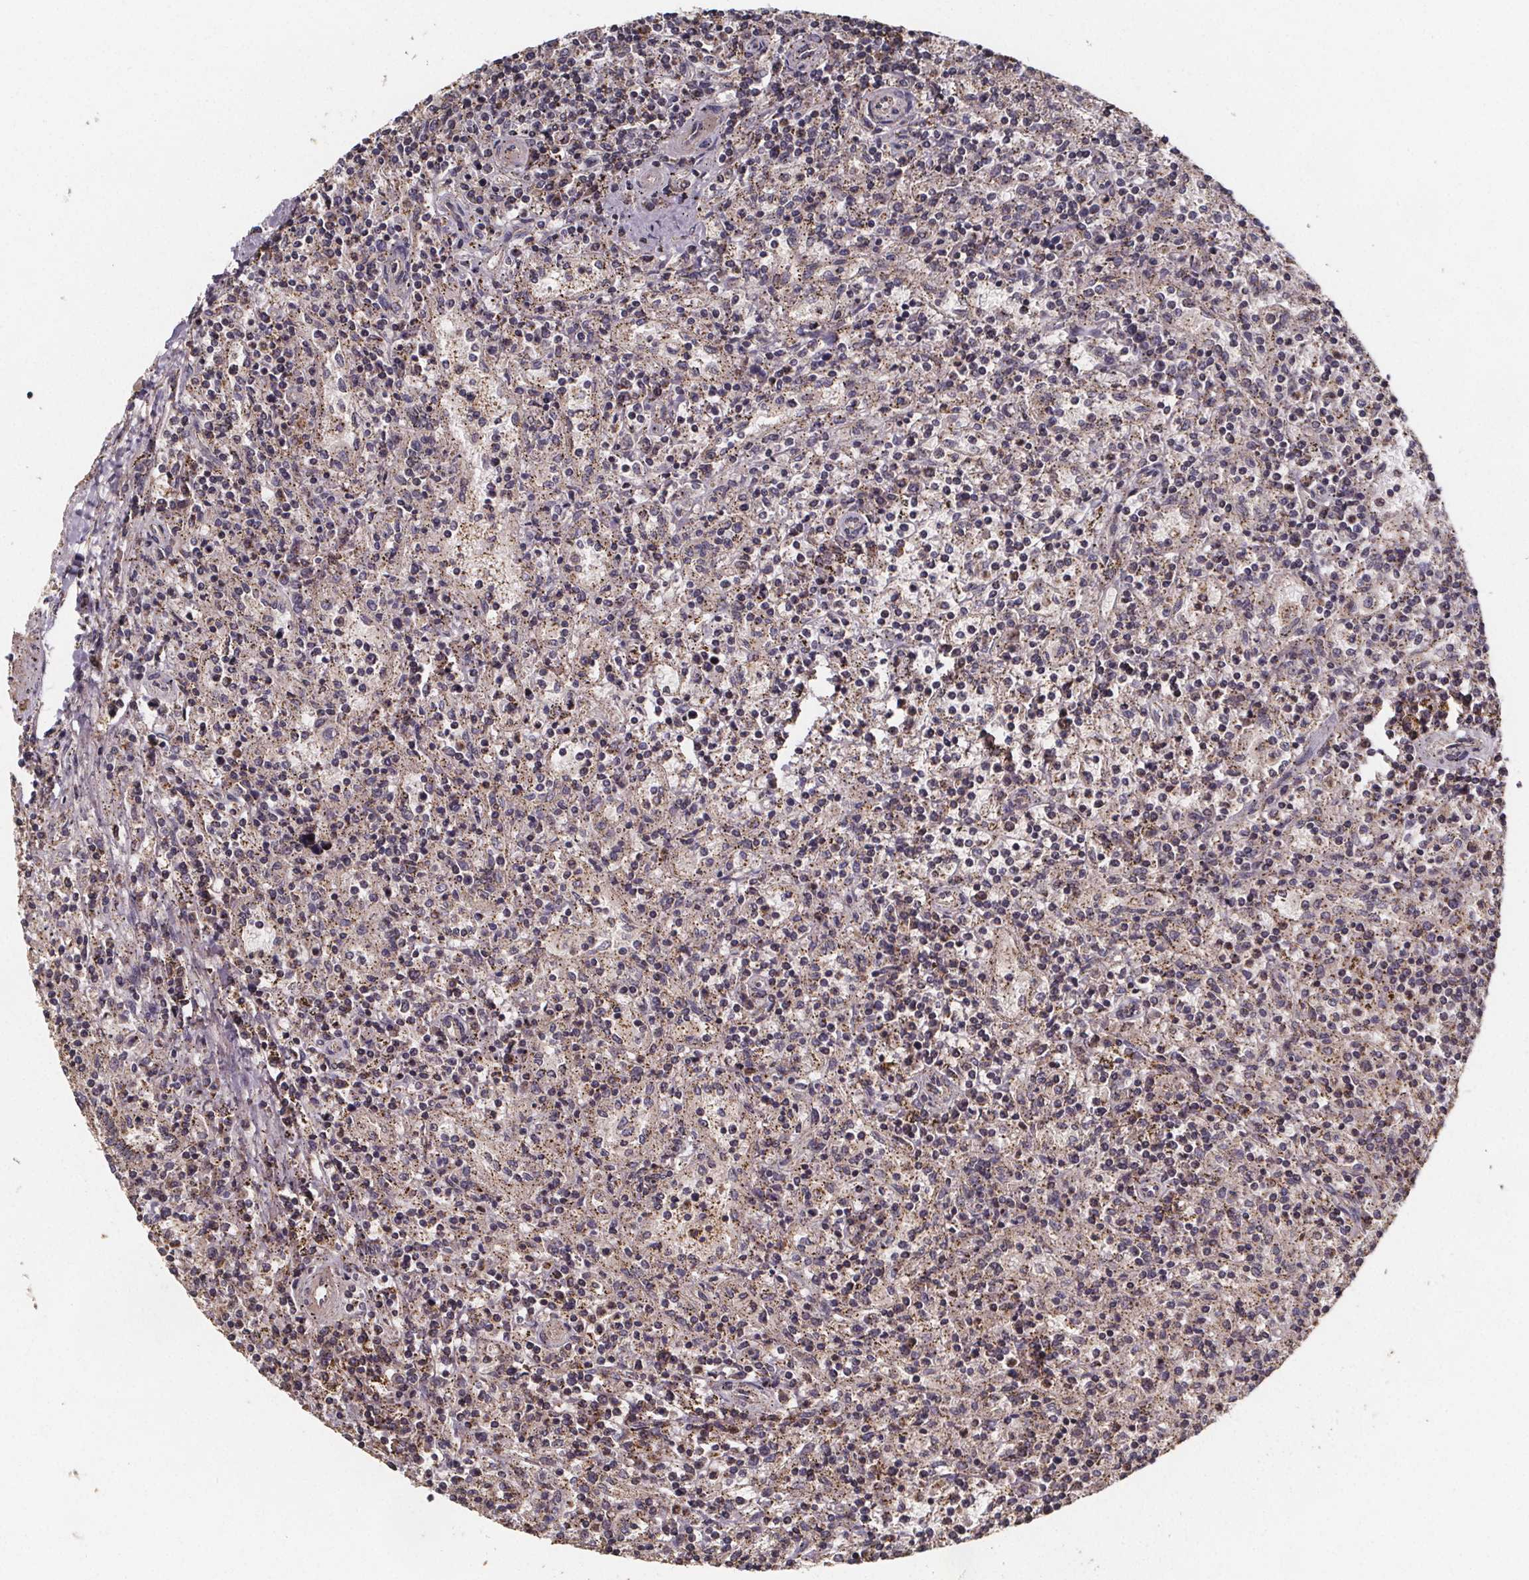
{"staining": {"intensity": "negative", "quantity": "none", "location": "none"}, "tissue": "lymphoma", "cell_type": "Tumor cells", "image_type": "cancer", "snomed": [{"axis": "morphology", "description": "Malignant lymphoma, non-Hodgkin's type, Low grade"}, {"axis": "topography", "description": "Spleen"}], "caption": "A histopathology image of lymphoma stained for a protein demonstrates no brown staining in tumor cells.", "gene": "ZNF879", "patient": {"sex": "male", "age": 62}}